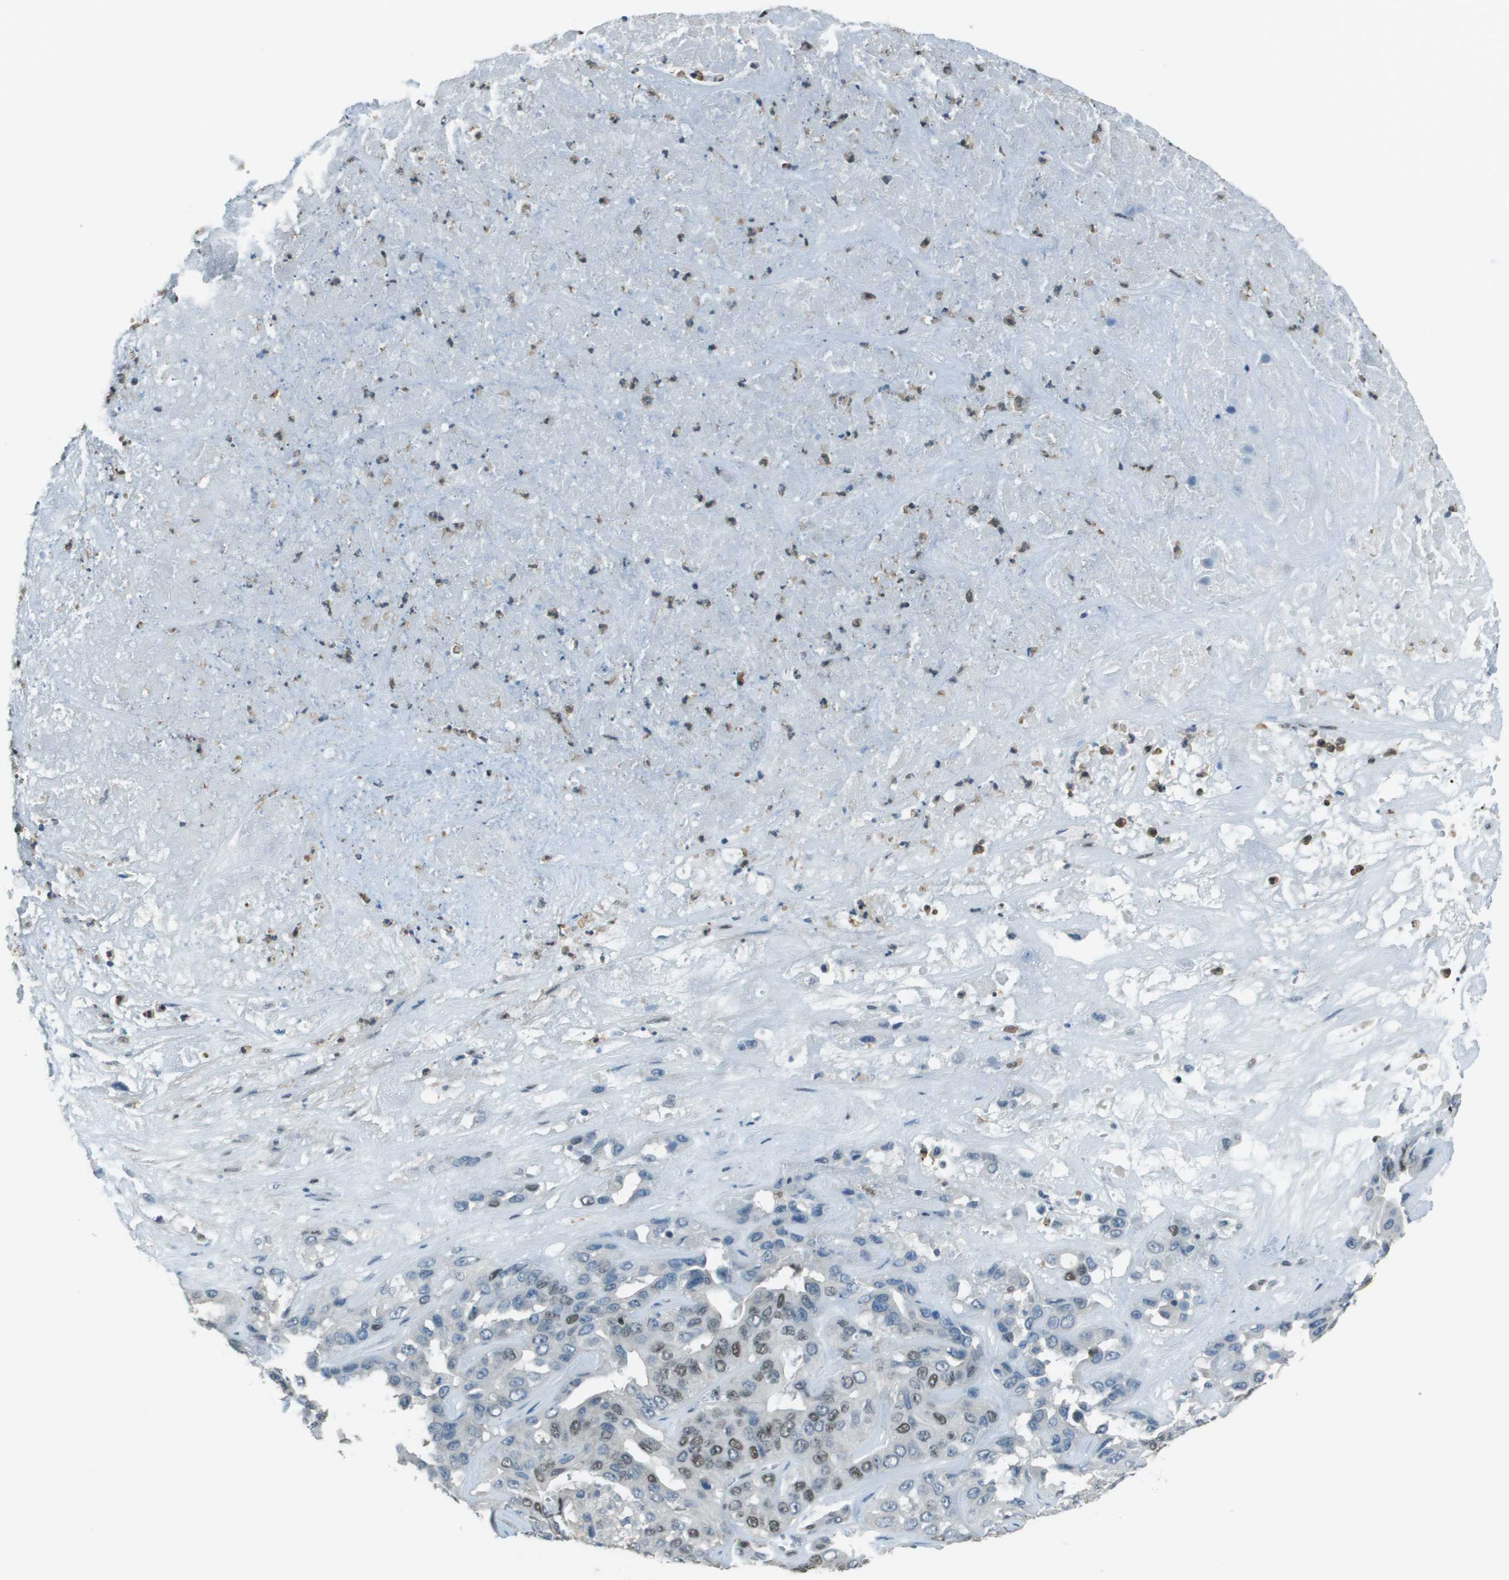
{"staining": {"intensity": "moderate", "quantity": "25%-75%", "location": "nuclear"}, "tissue": "liver cancer", "cell_type": "Tumor cells", "image_type": "cancer", "snomed": [{"axis": "morphology", "description": "Cholangiocarcinoma"}, {"axis": "topography", "description": "Liver"}], "caption": "Immunohistochemical staining of human liver cholangiocarcinoma demonstrates medium levels of moderate nuclear expression in about 25%-75% of tumor cells. (Stains: DAB in brown, nuclei in blue, Microscopy: brightfield microscopy at high magnification).", "gene": "DEPDC1", "patient": {"sex": "female", "age": 52}}